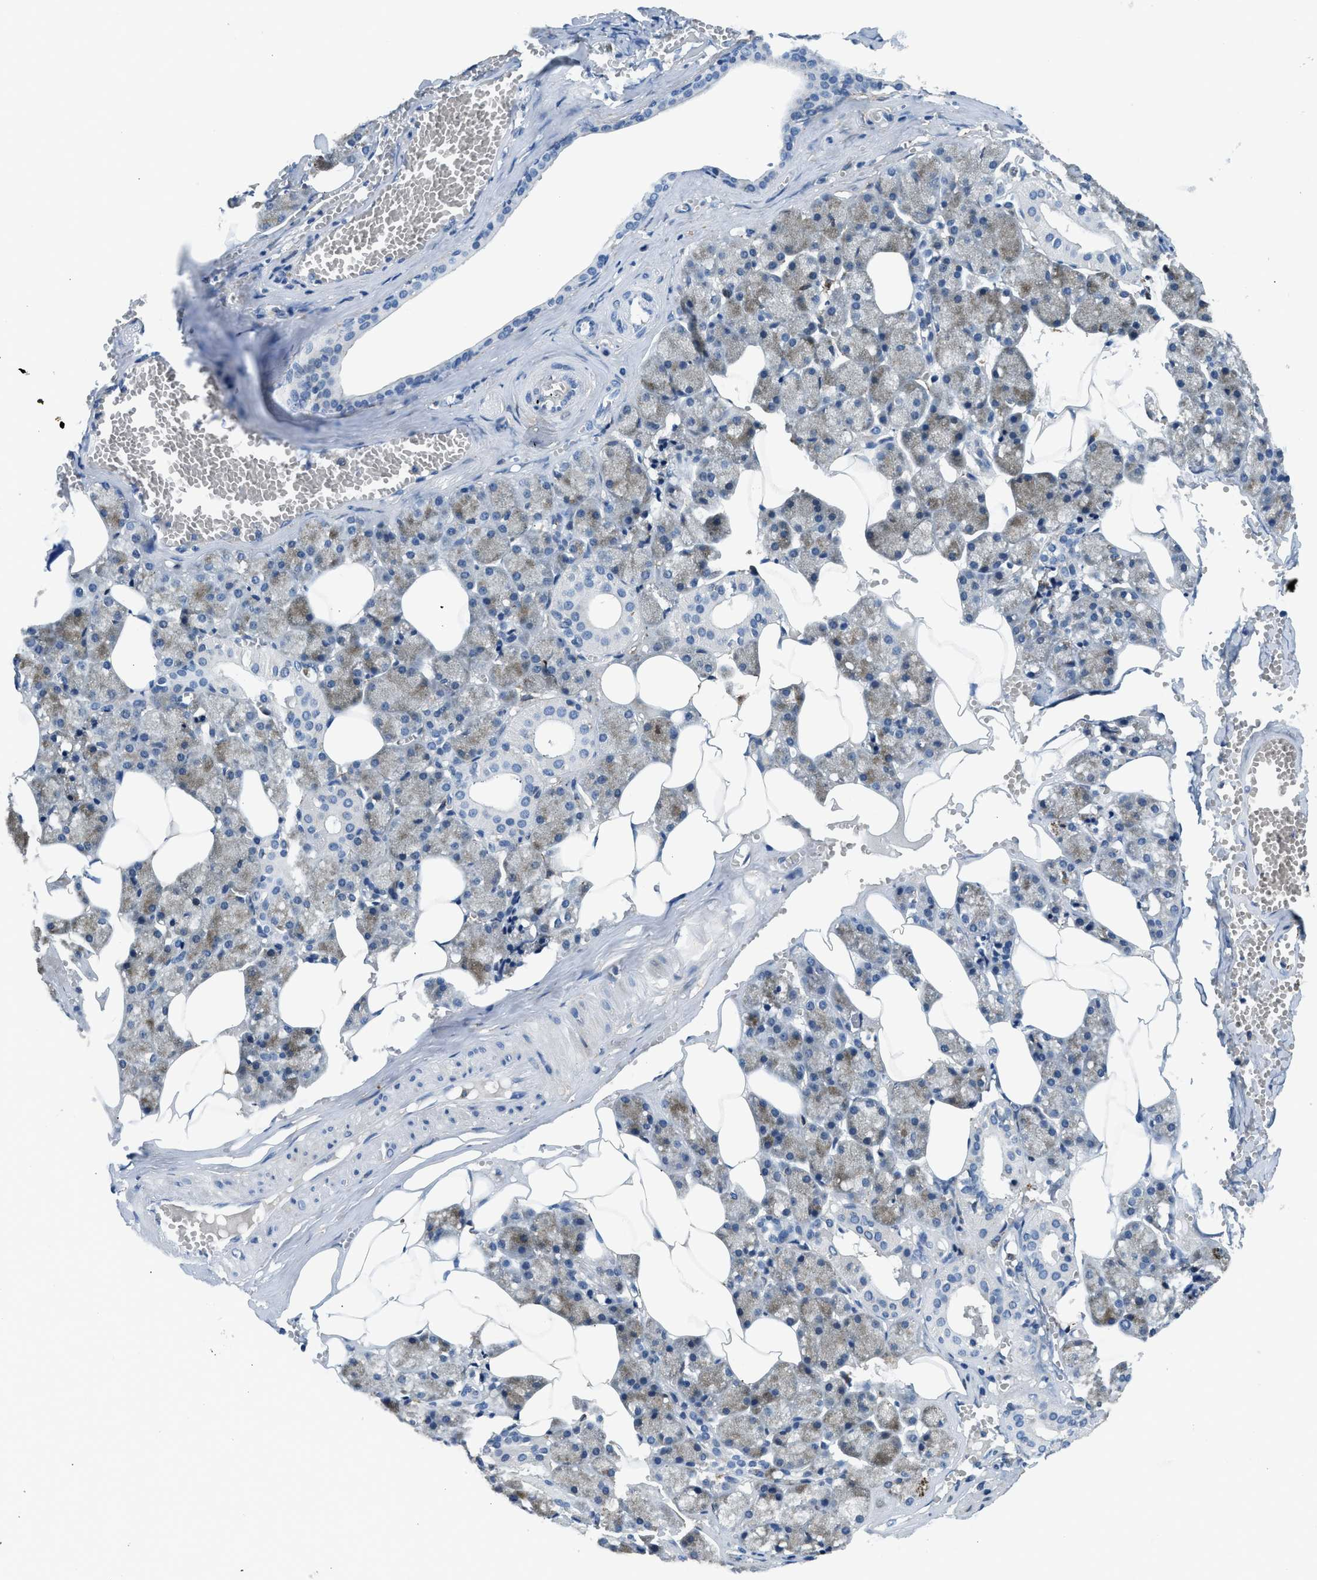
{"staining": {"intensity": "weak", "quantity": "<25%", "location": "cytoplasmic/membranous"}, "tissue": "salivary gland", "cell_type": "Glandular cells", "image_type": "normal", "snomed": [{"axis": "morphology", "description": "Normal tissue, NOS"}, {"axis": "topography", "description": "Salivary gland"}], "caption": "DAB immunohistochemical staining of normal salivary gland demonstrates no significant staining in glandular cells. Brightfield microscopy of immunohistochemistry stained with DAB (3,3'-diaminobenzidine) (brown) and hematoxylin (blue), captured at high magnification.", "gene": "LRP1", "patient": {"sex": "male", "age": 62}}